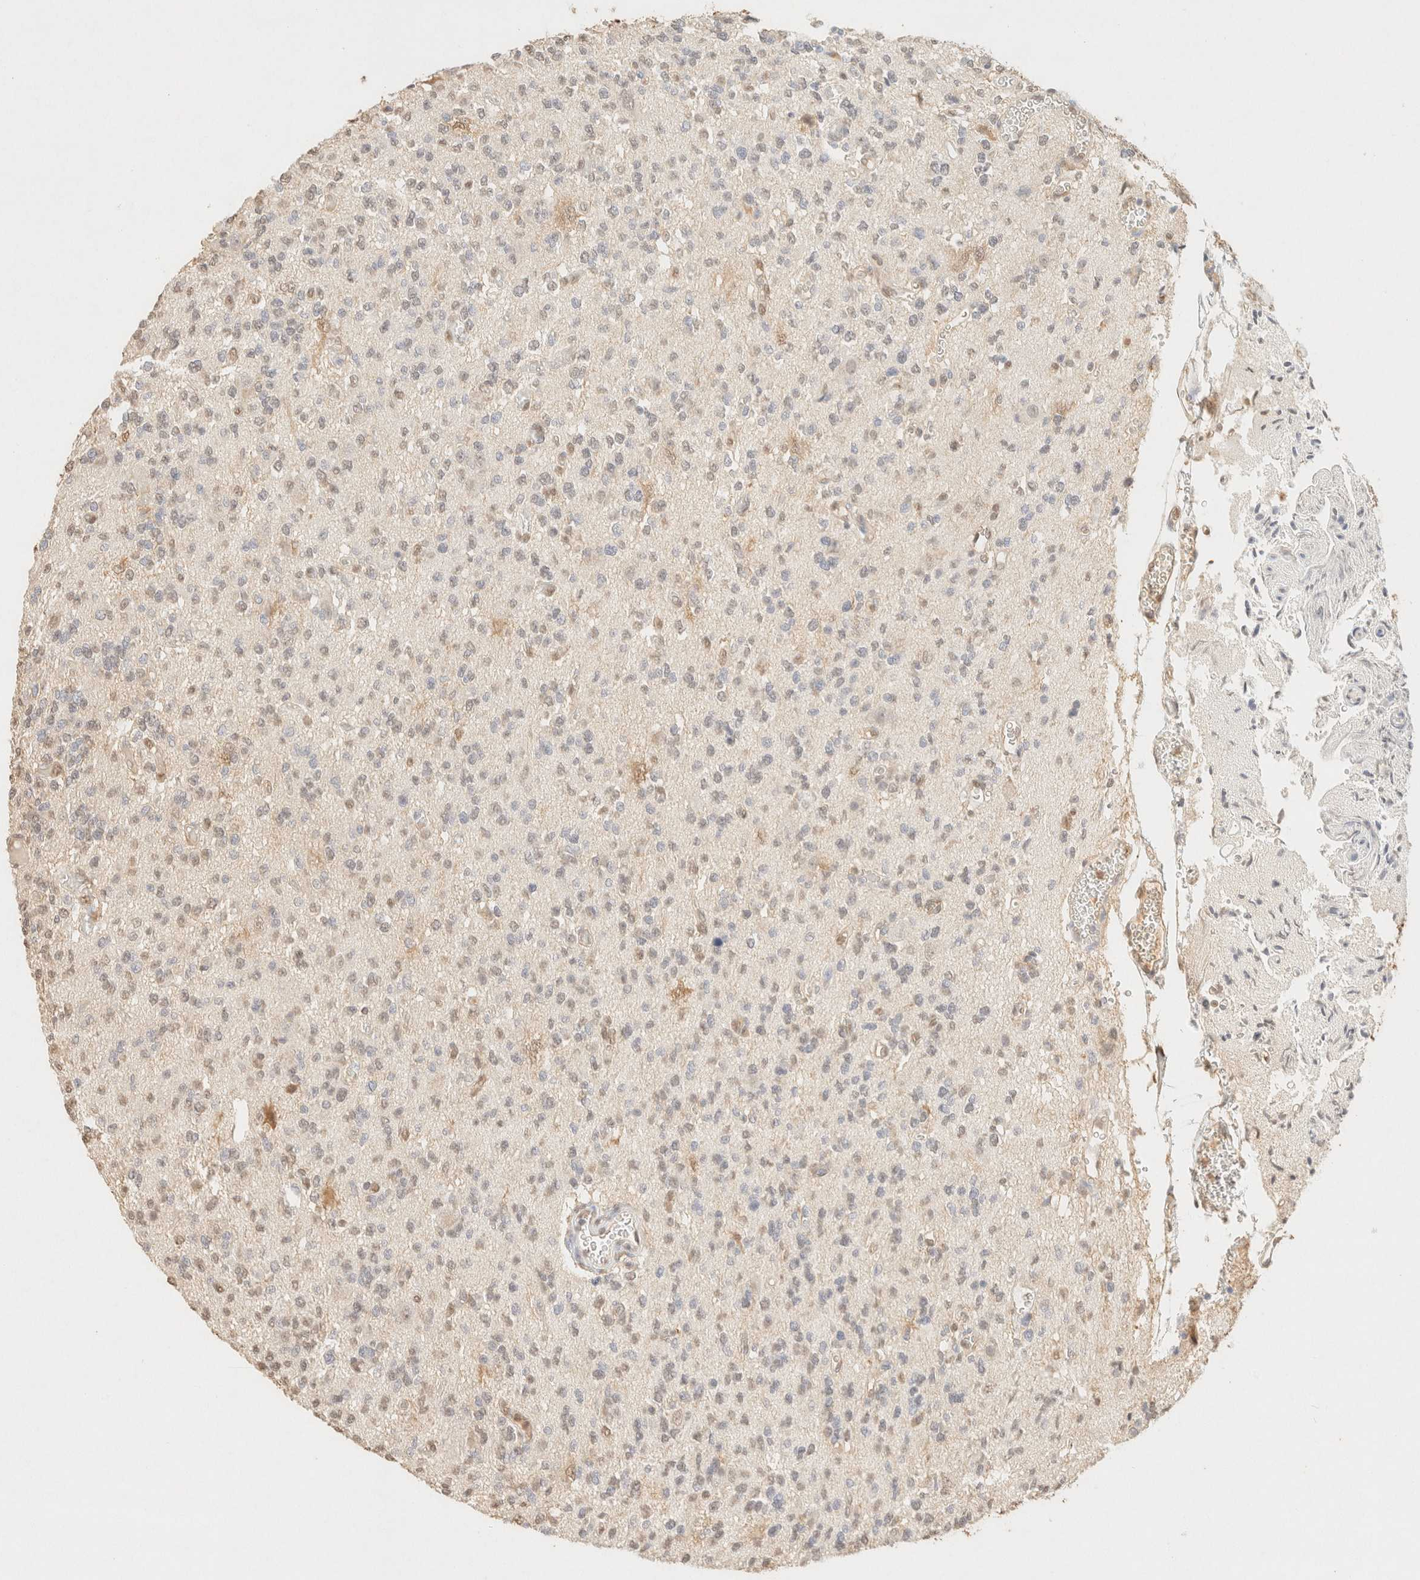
{"staining": {"intensity": "weak", "quantity": "25%-75%", "location": "nuclear"}, "tissue": "glioma", "cell_type": "Tumor cells", "image_type": "cancer", "snomed": [{"axis": "morphology", "description": "Glioma, malignant, Low grade"}, {"axis": "topography", "description": "Brain"}], "caption": "Immunohistochemistry (IHC) micrograph of human glioma stained for a protein (brown), which shows low levels of weak nuclear positivity in approximately 25%-75% of tumor cells.", "gene": "S100A13", "patient": {"sex": "male", "age": 38}}